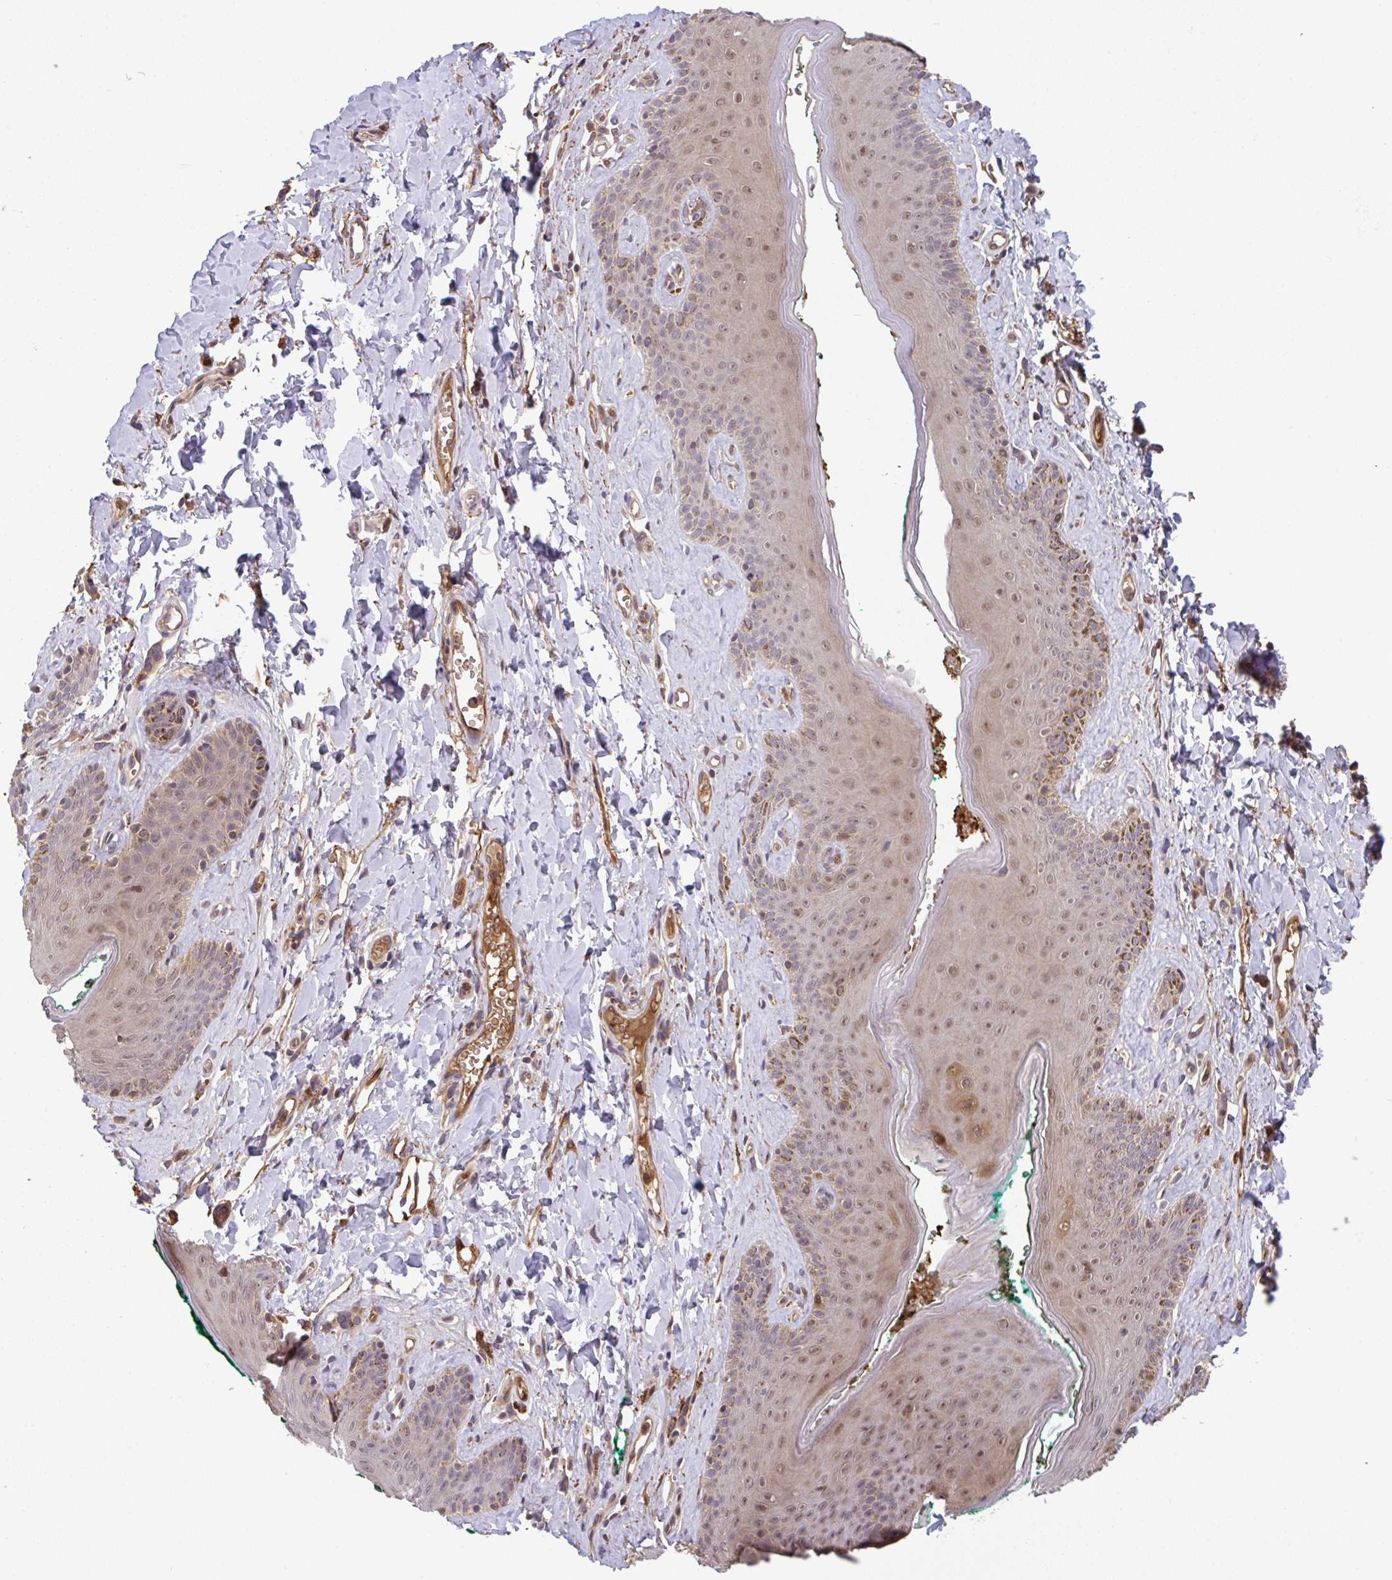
{"staining": {"intensity": "moderate", "quantity": "25%-75%", "location": "cytoplasmic/membranous,nuclear"}, "tissue": "skin", "cell_type": "Epidermal cells", "image_type": "normal", "snomed": [{"axis": "morphology", "description": "Normal tissue, NOS"}, {"axis": "topography", "description": "Vulva"}, {"axis": "topography", "description": "Peripheral nerve tissue"}], "caption": "This micrograph displays immunohistochemistry staining of benign human skin, with medium moderate cytoplasmic/membranous,nuclear positivity in approximately 25%-75% of epidermal cells.", "gene": "TIGAR", "patient": {"sex": "female", "age": 66}}